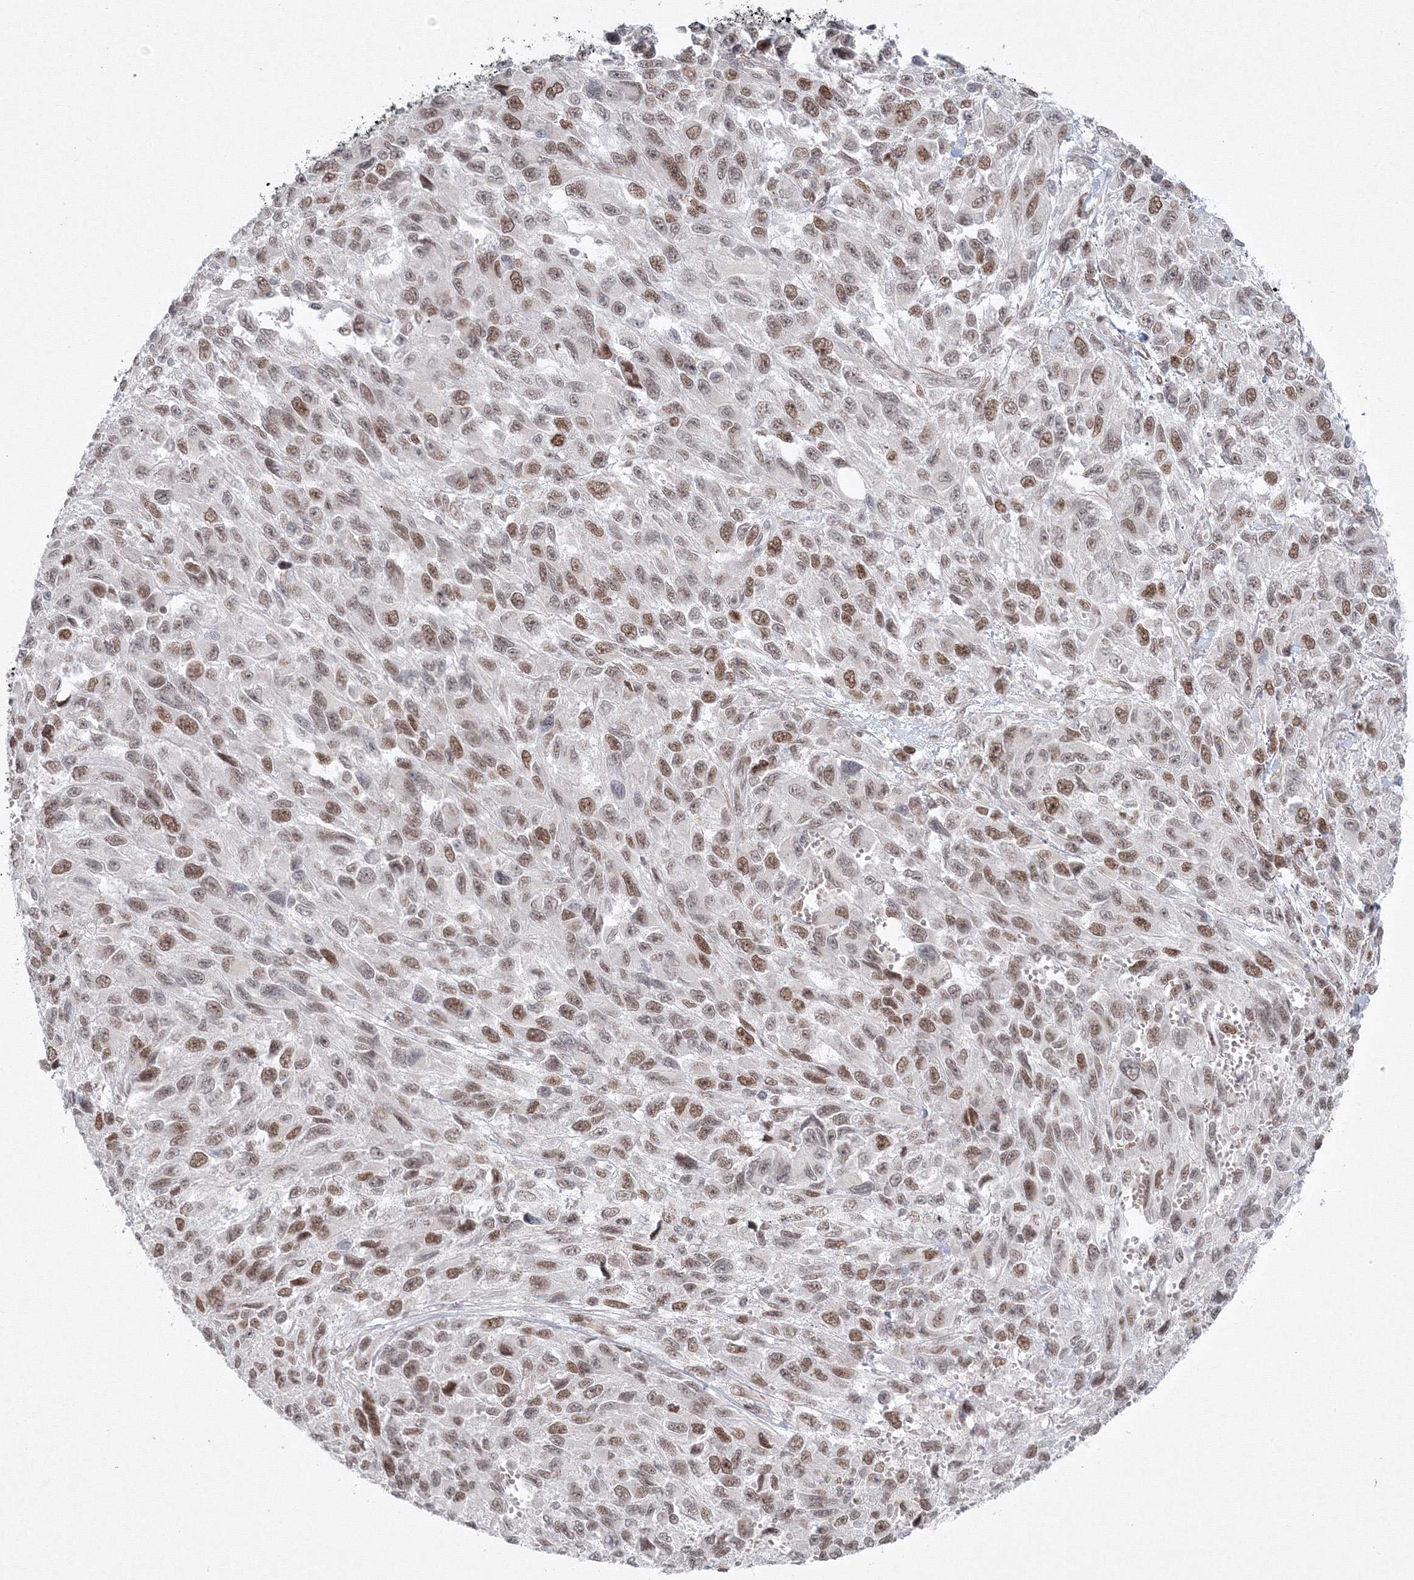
{"staining": {"intensity": "moderate", "quantity": ">75%", "location": "nuclear"}, "tissue": "melanoma", "cell_type": "Tumor cells", "image_type": "cancer", "snomed": [{"axis": "morphology", "description": "Malignant melanoma, NOS"}, {"axis": "topography", "description": "Skin"}], "caption": "IHC of melanoma displays medium levels of moderate nuclear positivity in approximately >75% of tumor cells. Using DAB (3,3'-diaminobenzidine) (brown) and hematoxylin (blue) stains, captured at high magnification using brightfield microscopy.", "gene": "KIF4A", "patient": {"sex": "female", "age": 96}}